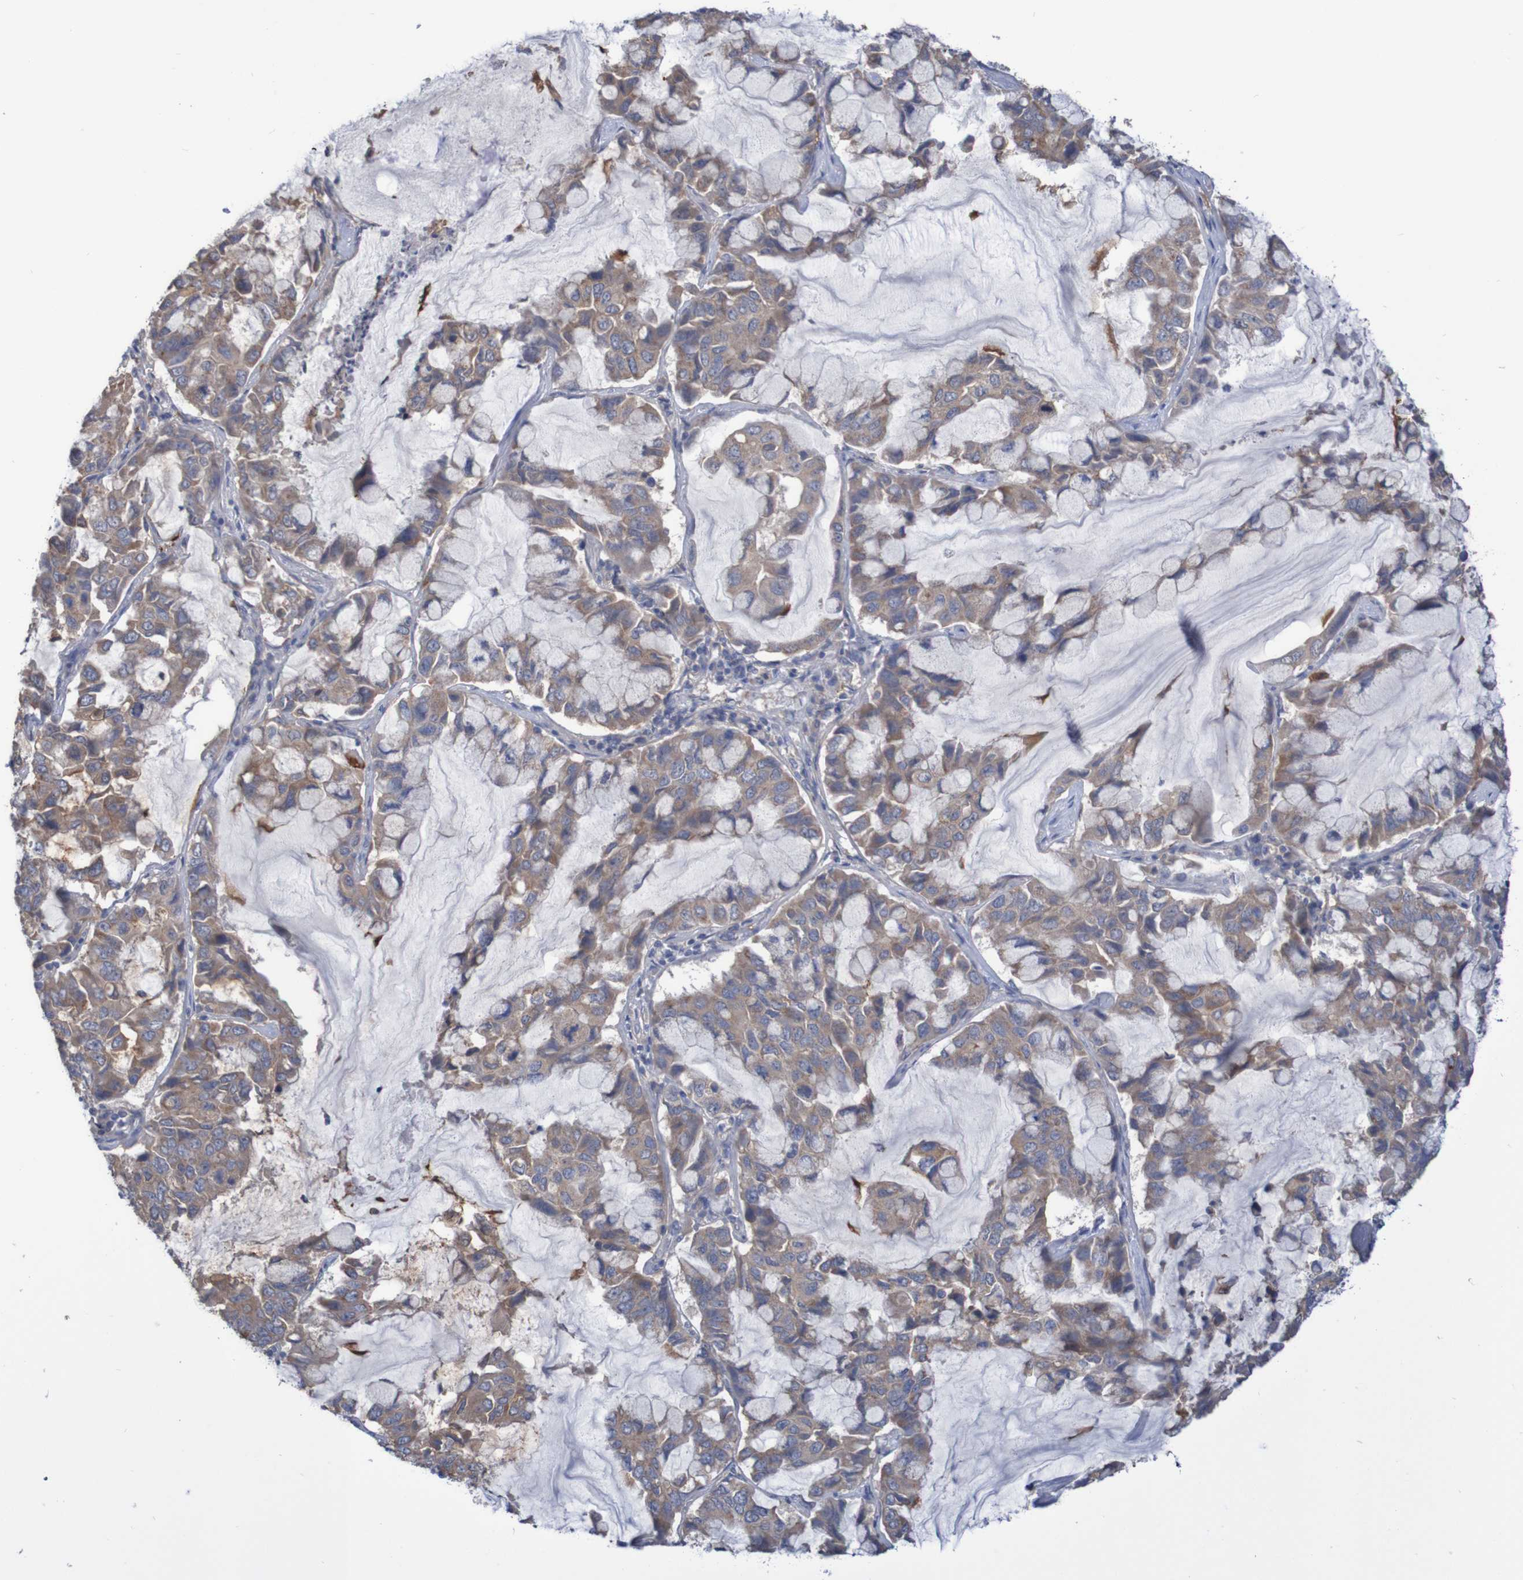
{"staining": {"intensity": "moderate", "quantity": ">75%", "location": "cytoplasmic/membranous"}, "tissue": "lung cancer", "cell_type": "Tumor cells", "image_type": "cancer", "snomed": [{"axis": "morphology", "description": "Adenocarcinoma, NOS"}, {"axis": "topography", "description": "Lung"}], "caption": "Protein analysis of adenocarcinoma (lung) tissue demonstrates moderate cytoplasmic/membranous staining in approximately >75% of tumor cells.", "gene": "PHYH", "patient": {"sex": "male", "age": 64}}